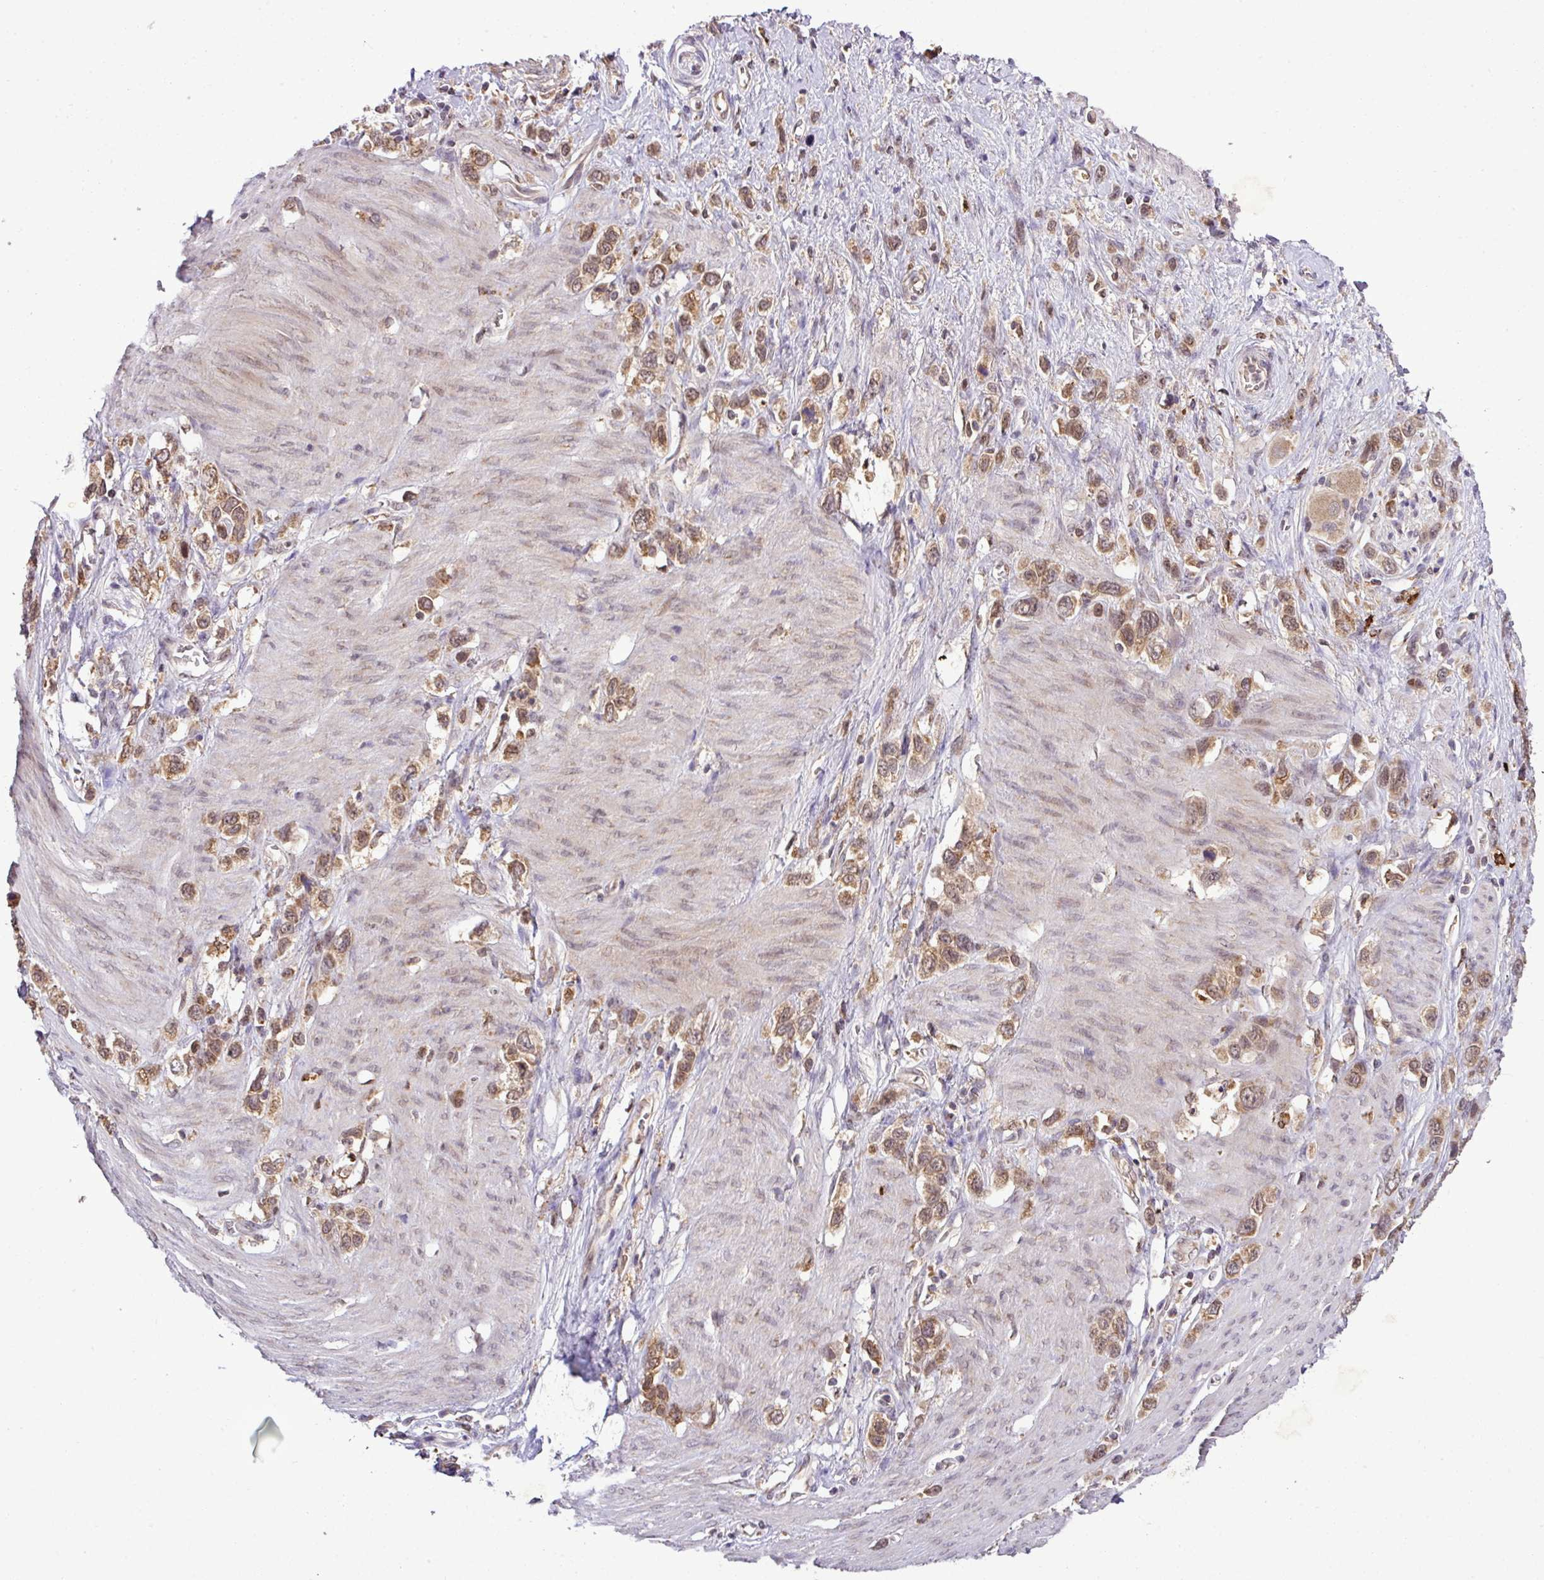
{"staining": {"intensity": "moderate", "quantity": ">75%", "location": "cytoplasmic/membranous,nuclear"}, "tissue": "stomach cancer", "cell_type": "Tumor cells", "image_type": "cancer", "snomed": [{"axis": "morphology", "description": "Adenocarcinoma, NOS"}, {"axis": "topography", "description": "Stomach"}], "caption": "Immunohistochemical staining of stomach cancer (adenocarcinoma) exhibits medium levels of moderate cytoplasmic/membranous and nuclear staining in about >75% of tumor cells. Immunohistochemistry stains the protein in brown and the nuclei are stained blue.", "gene": "SMCO4", "patient": {"sex": "female", "age": 65}}